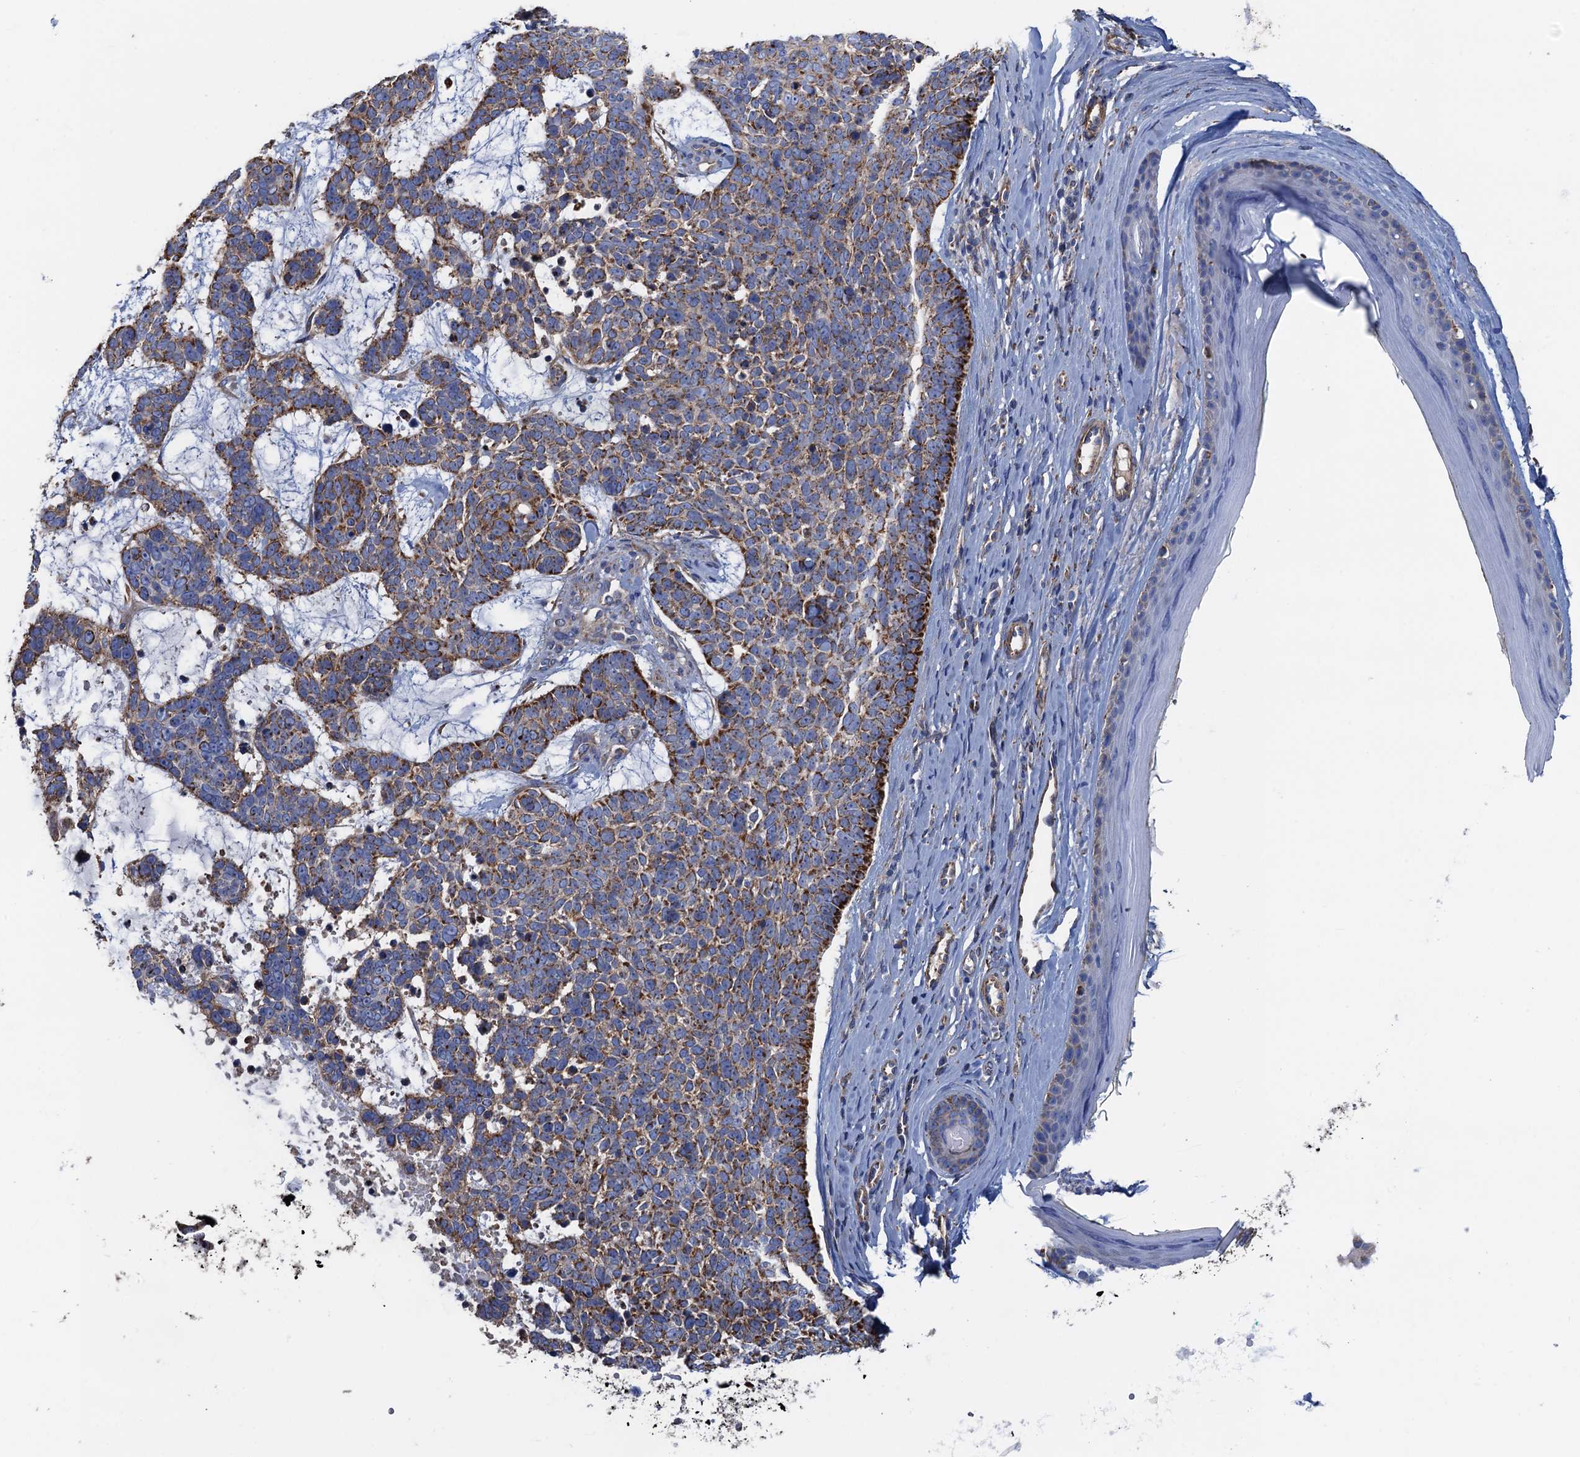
{"staining": {"intensity": "moderate", "quantity": "25%-75%", "location": "cytoplasmic/membranous"}, "tissue": "skin cancer", "cell_type": "Tumor cells", "image_type": "cancer", "snomed": [{"axis": "morphology", "description": "Basal cell carcinoma"}, {"axis": "topography", "description": "Skin"}], "caption": "This micrograph displays skin basal cell carcinoma stained with IHC to label a protein in brown. The cytoplasmic/membranous of tumor cells show moderate positivity for the protein. Nuclei are counter-stained blue.", "gene": "GCSH", "patient": {"sex": "female", "age": 81}}